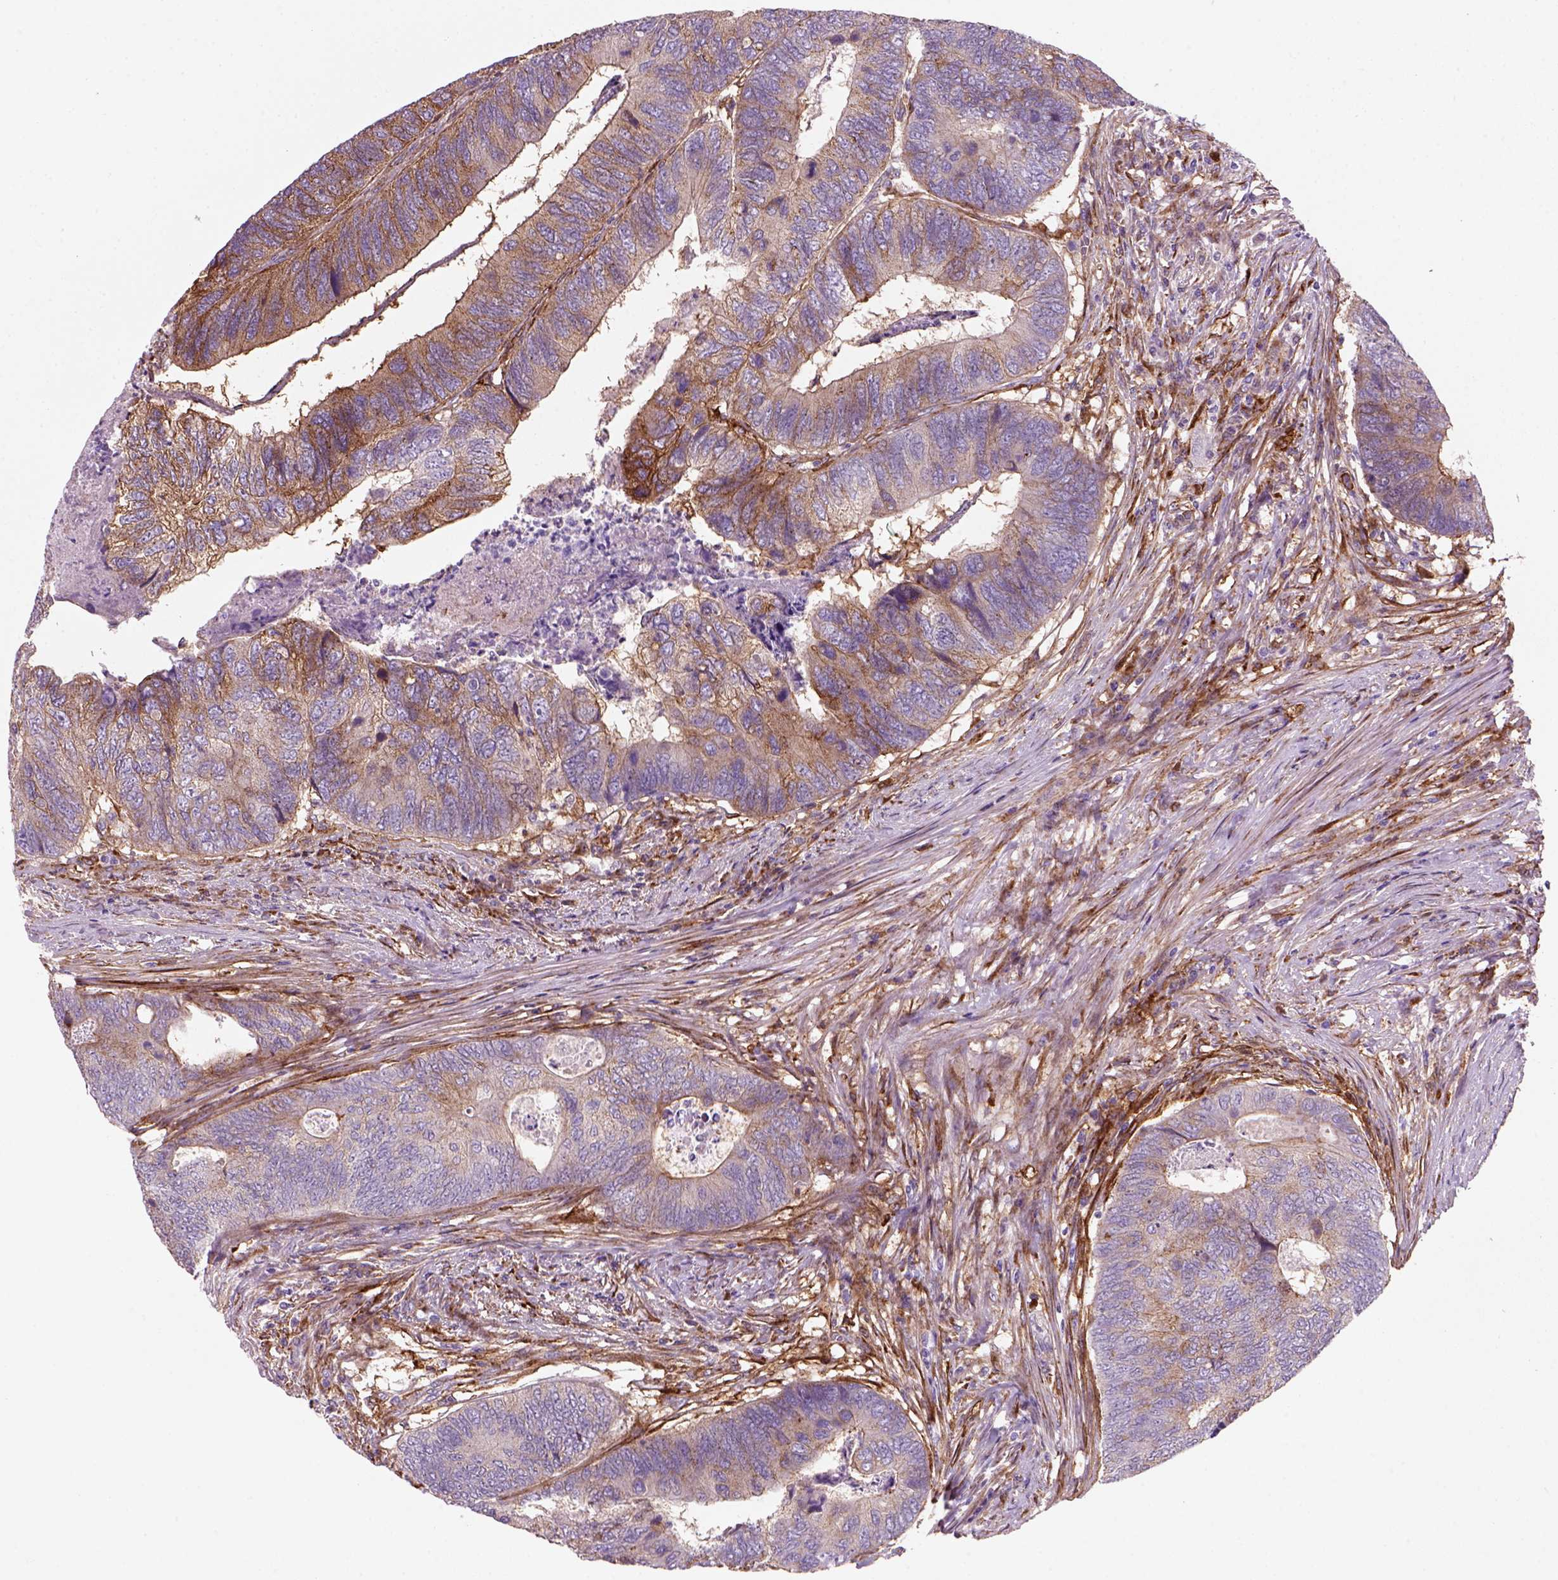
{"staining": {"intensity": "strong", "quantity": "<25%", "location": "cytoplasmic/membranous"}, "tissue": "colorectal cancer", "cell_type": "Tumor cells", "image_type": "cancer", "snomed": [{"axis": "morphology", "description": "Adenocarcinoma, NOS"}, {"axis": "topography", "description": "Colon"}], "caption": "High-power microscopy captured an IHC micrograph of adenocarcinoma (colorectal), revealing strong cytoplasmic/membranous expression in approximately <25% of tumor cells.", "gene": "MARCKS", "patient": {"sex": "female", "age": 67}}